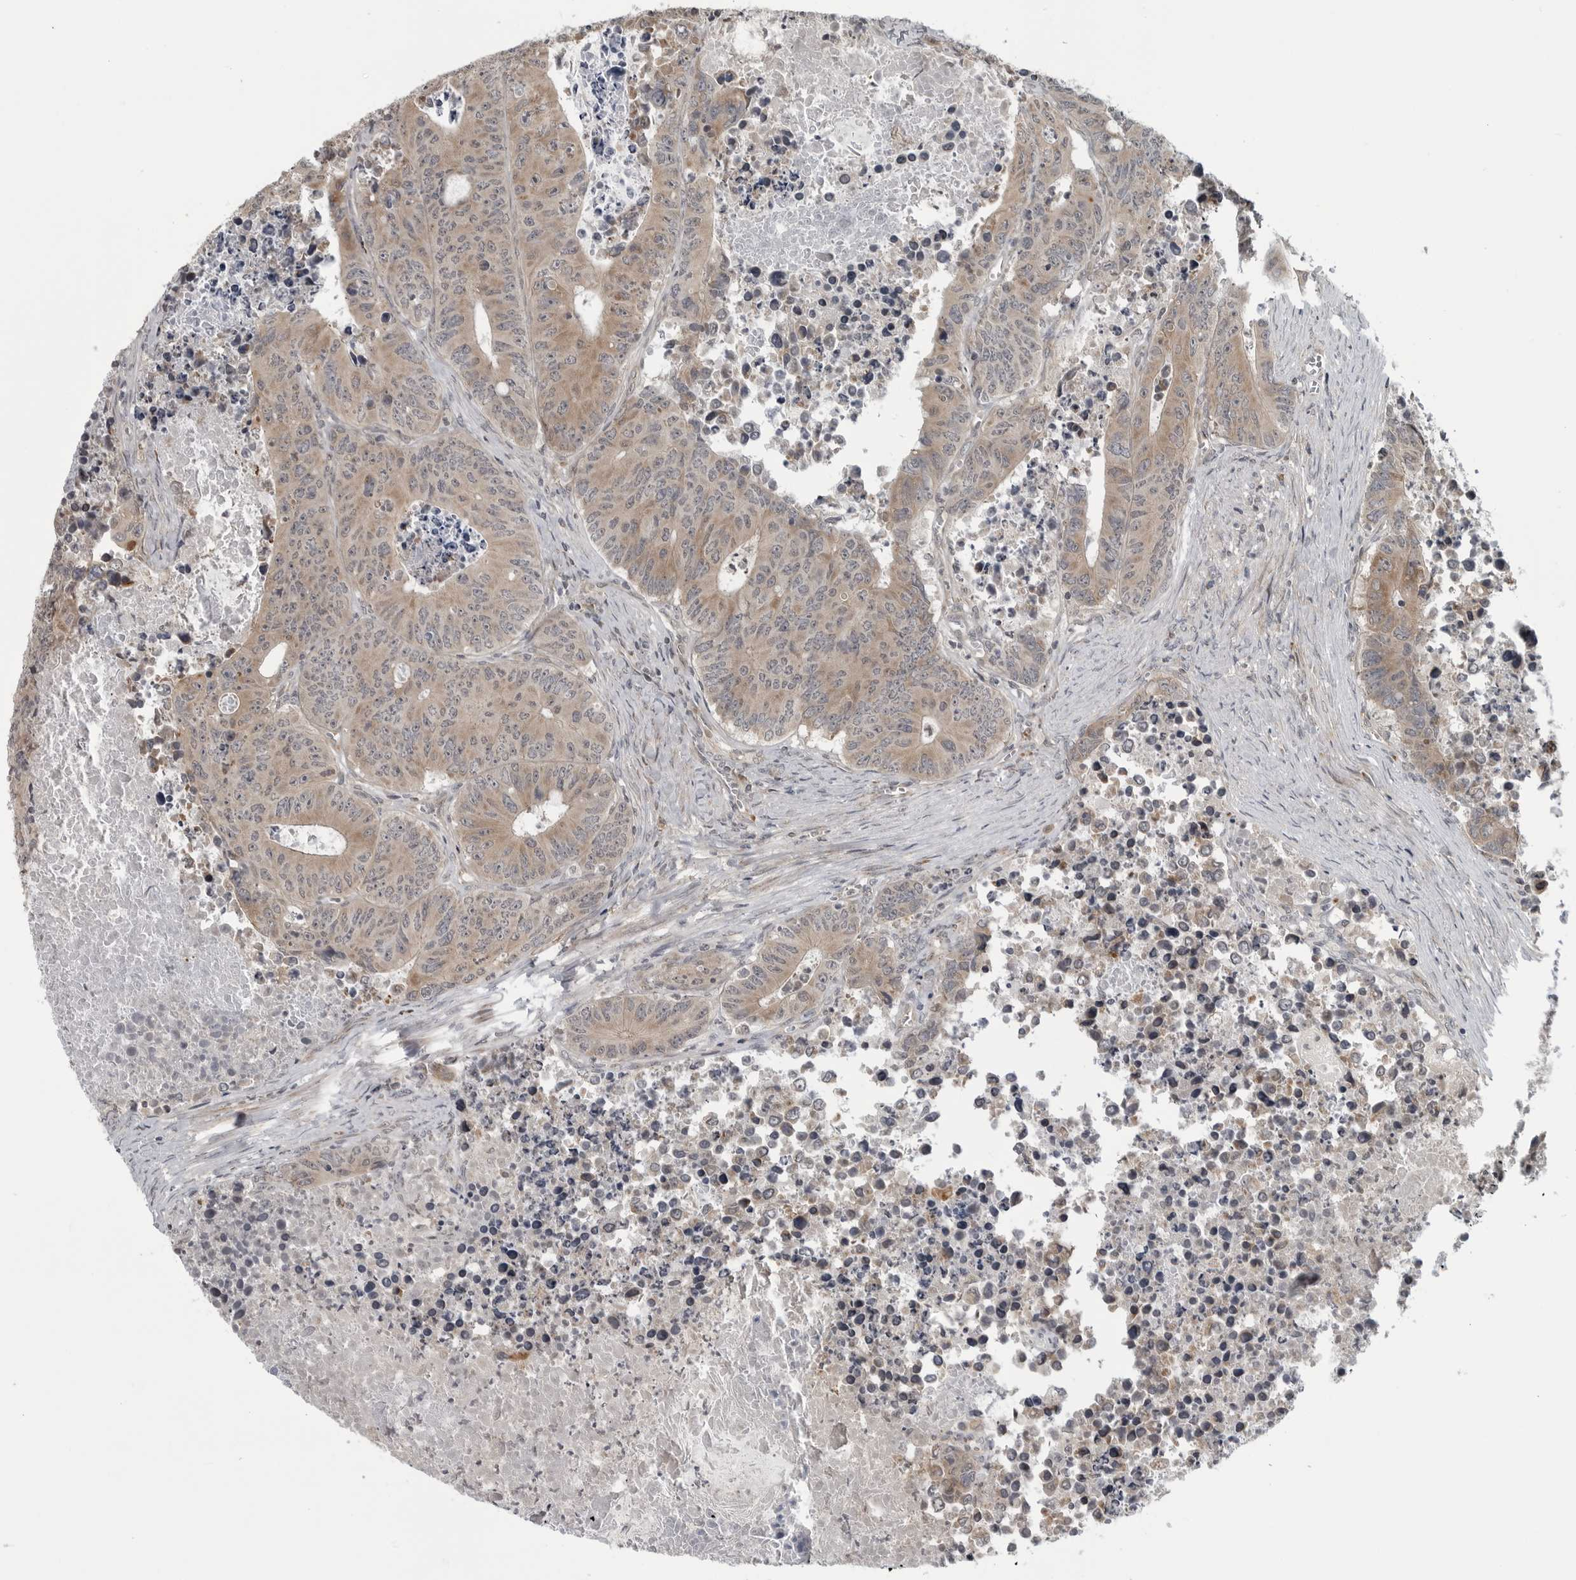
{"staining": {"intensity": "weak", "quantity": ">75%", "location": "cytoplasmic/membranous"}, "tissue": "colorectal cancer", "cell_type": "Tumor cells", "image_type": "cancer", "snomed": [{"axis": "morphology", "description": "Adenocarcinoma, NOS"}, {"axis": "topography", "description": "Colon"}], "caption": "Brown immunohistochemical staining in adenocarcinoma (colorectal) demonstrates weak cytoplasmic/membranous positivity in about >75% of tumor cells.", "gene": "FAAP100", "patient": {"sex": "male", "age": 87}}